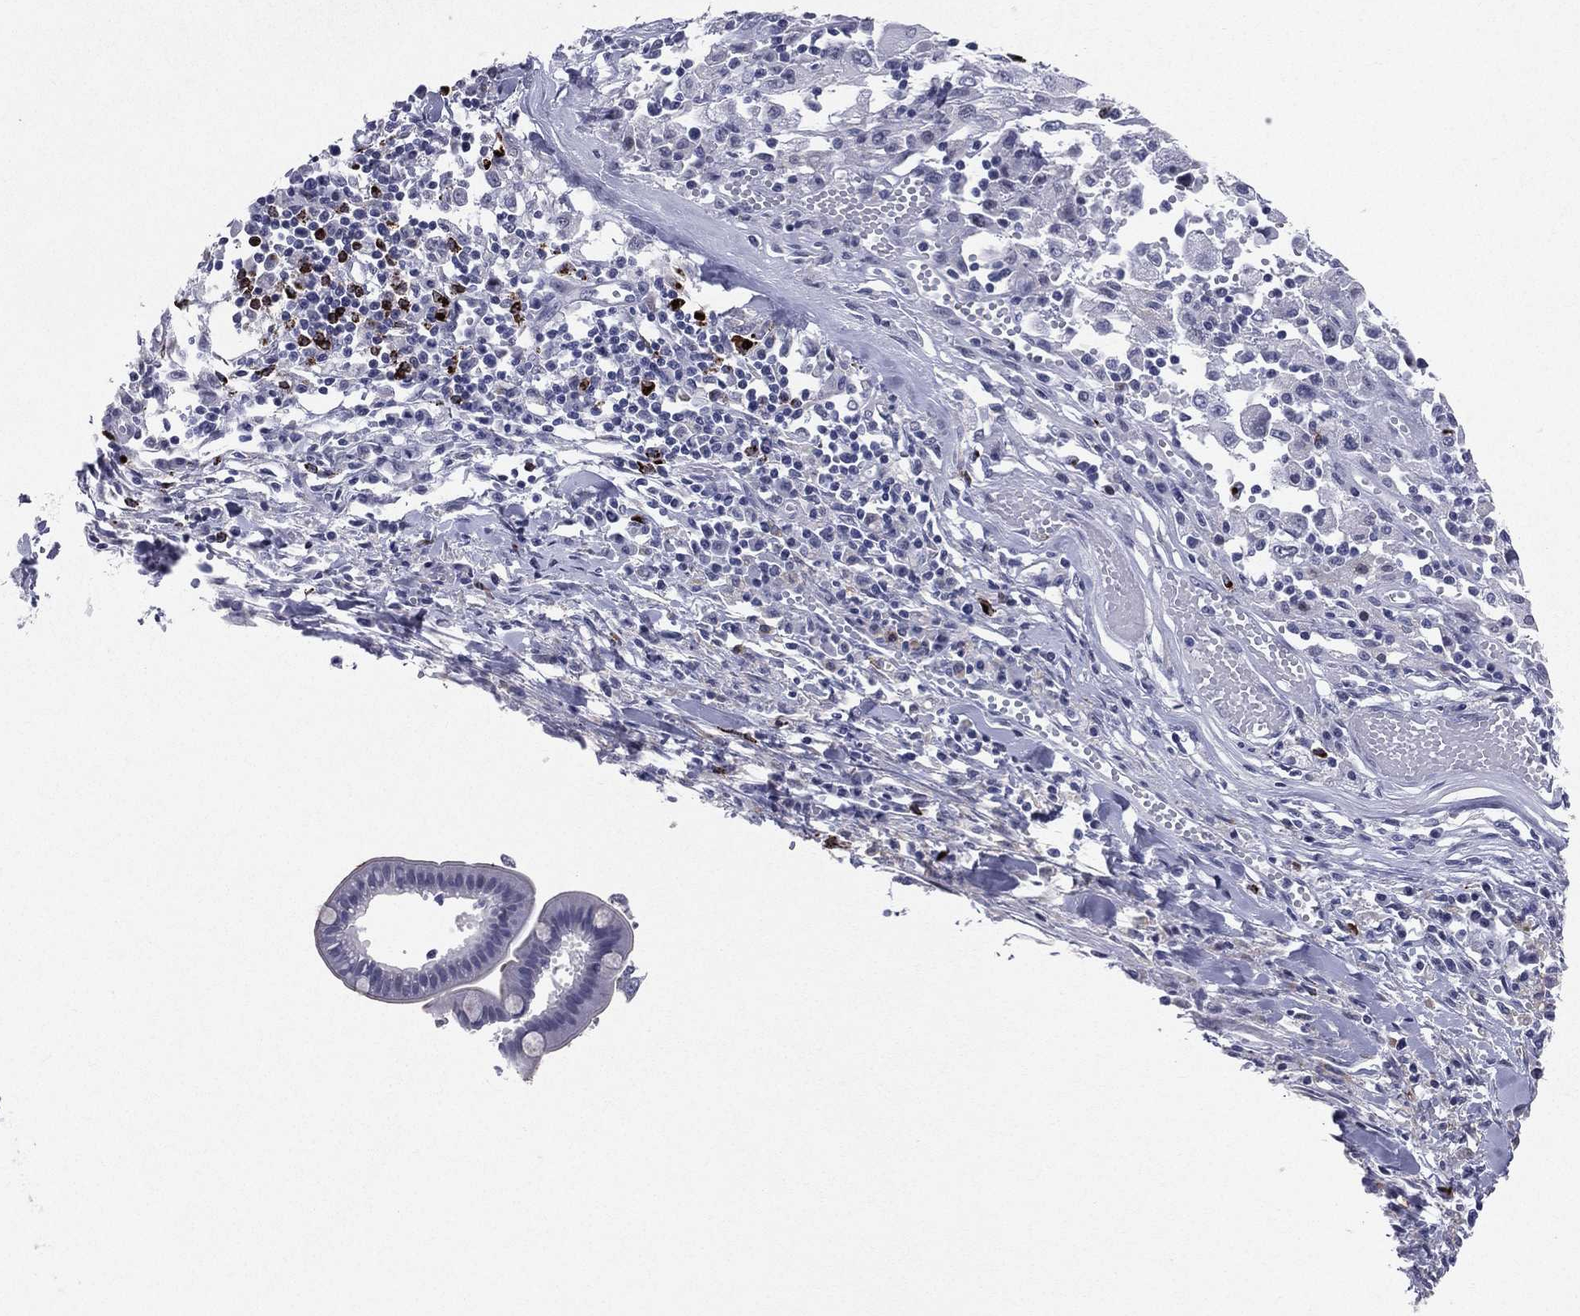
{"staining": {"intensity": "negative", "quantity": "none", "location": "none"}, "tissue": "melanoma", "cell_type": "Tumor cells", "image_type": "cancer", "snomed": [{"axis": "morphology", "description": "Malignant melanoma, Metastatic site"}, {"axis": "topography", "description": "Lymph node"}], "caption": "This photomicrograph is of melanoma stained with IHC to label a protein in brown with the nuclei are counter-stained blue. There is no expression in tumor cells.", "gene": "HLA-DOA", "patient": {"sex": "male", "age": 50}}